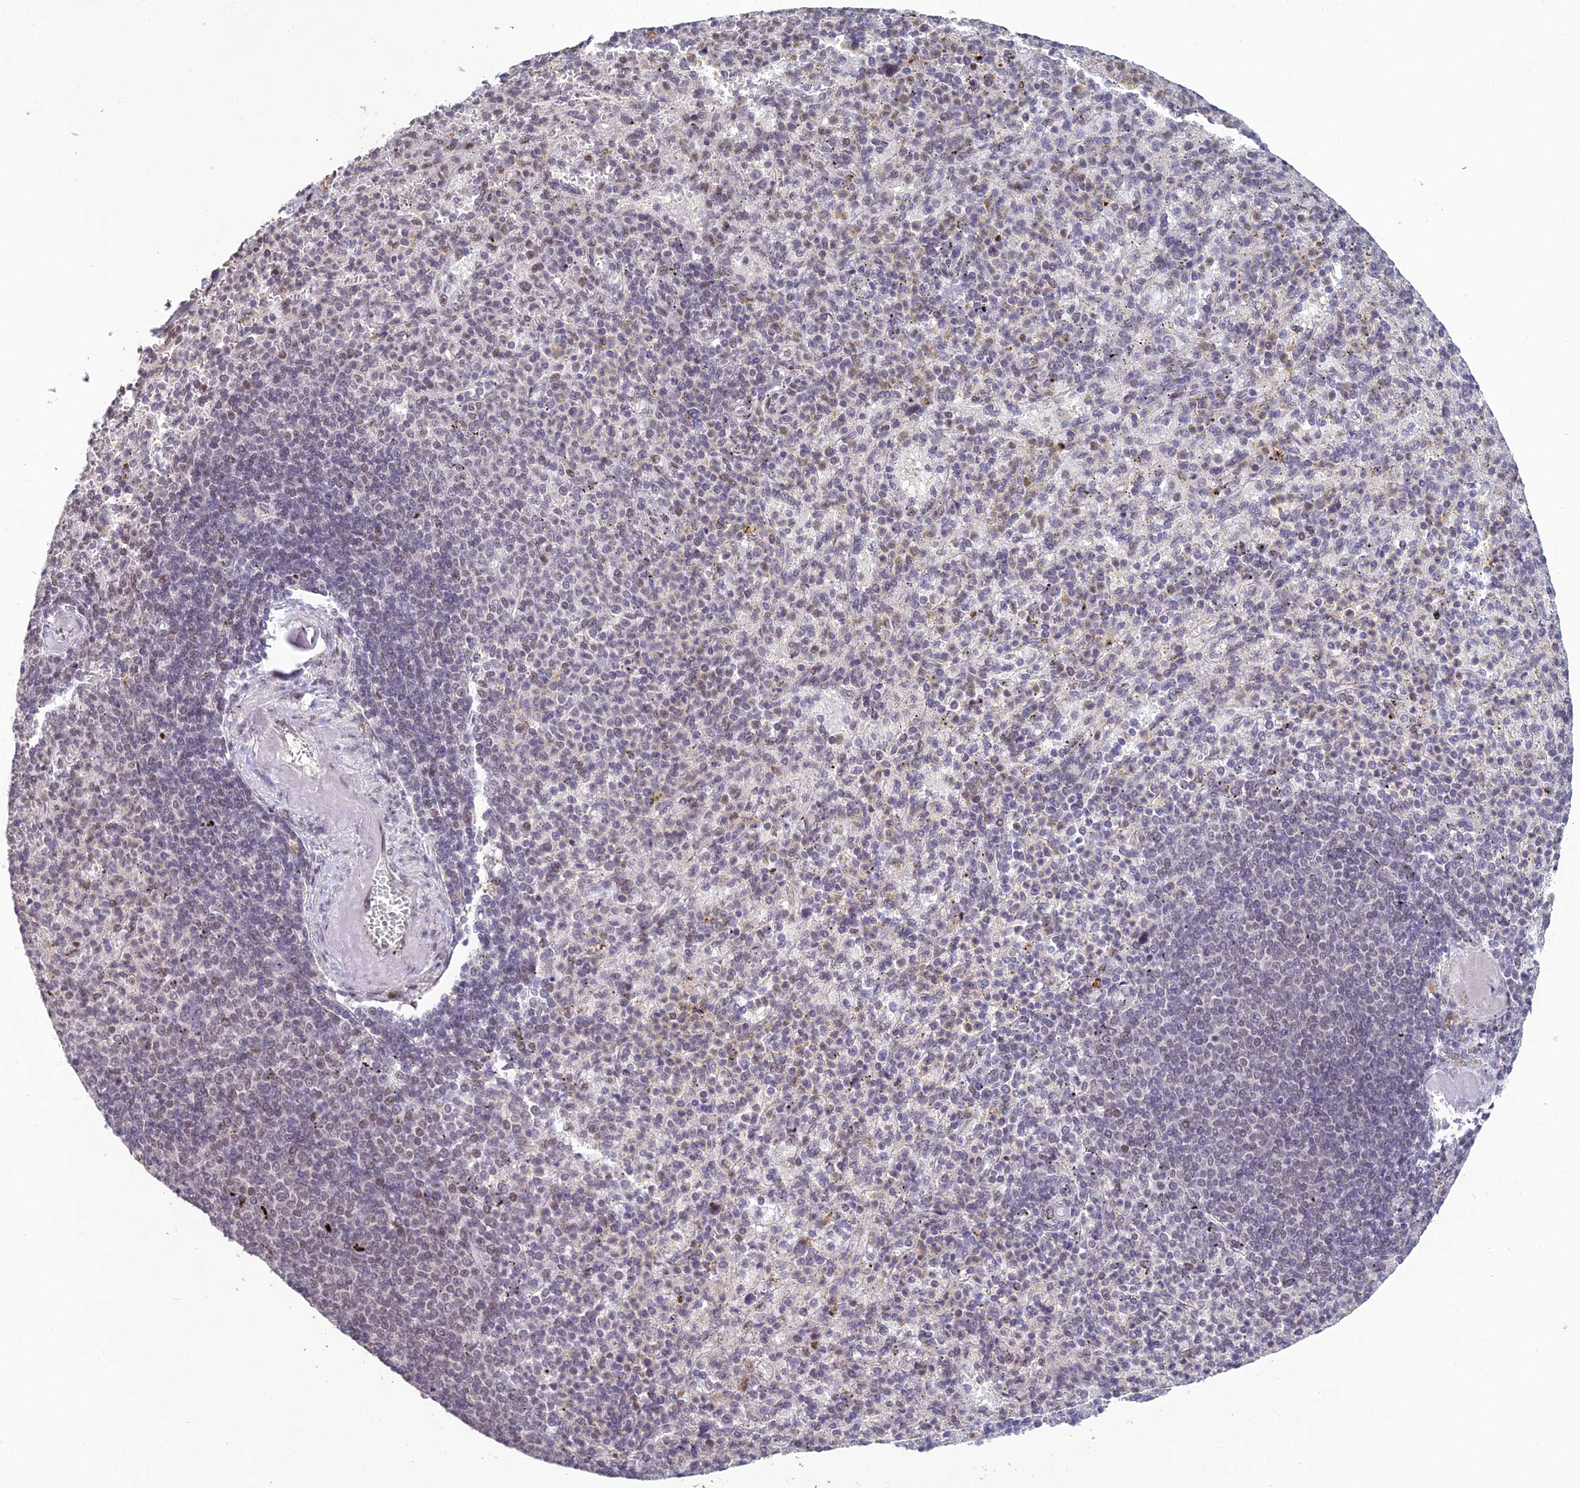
{"staining": {"intensity": "moderate", "quantity": "25%-75%", "location": "nuclear"}, "tissue": "spleen", "cell_type": "Cells in red pulp", "image_type": "normal", "snomed": [{"axis": "morphology", "description": "Normal tissue, NOS"}, {"axis": "topography", "description": "Spleen"}], "caption": "An immunohistochemistry histopathology image of normal tissue is shown. Protein staining in brown labels moderate nuclear positivity in spleen within cells in red pulp.", "gene": "ABHD17A", "patient": {"sex": "female", "age": 74}}